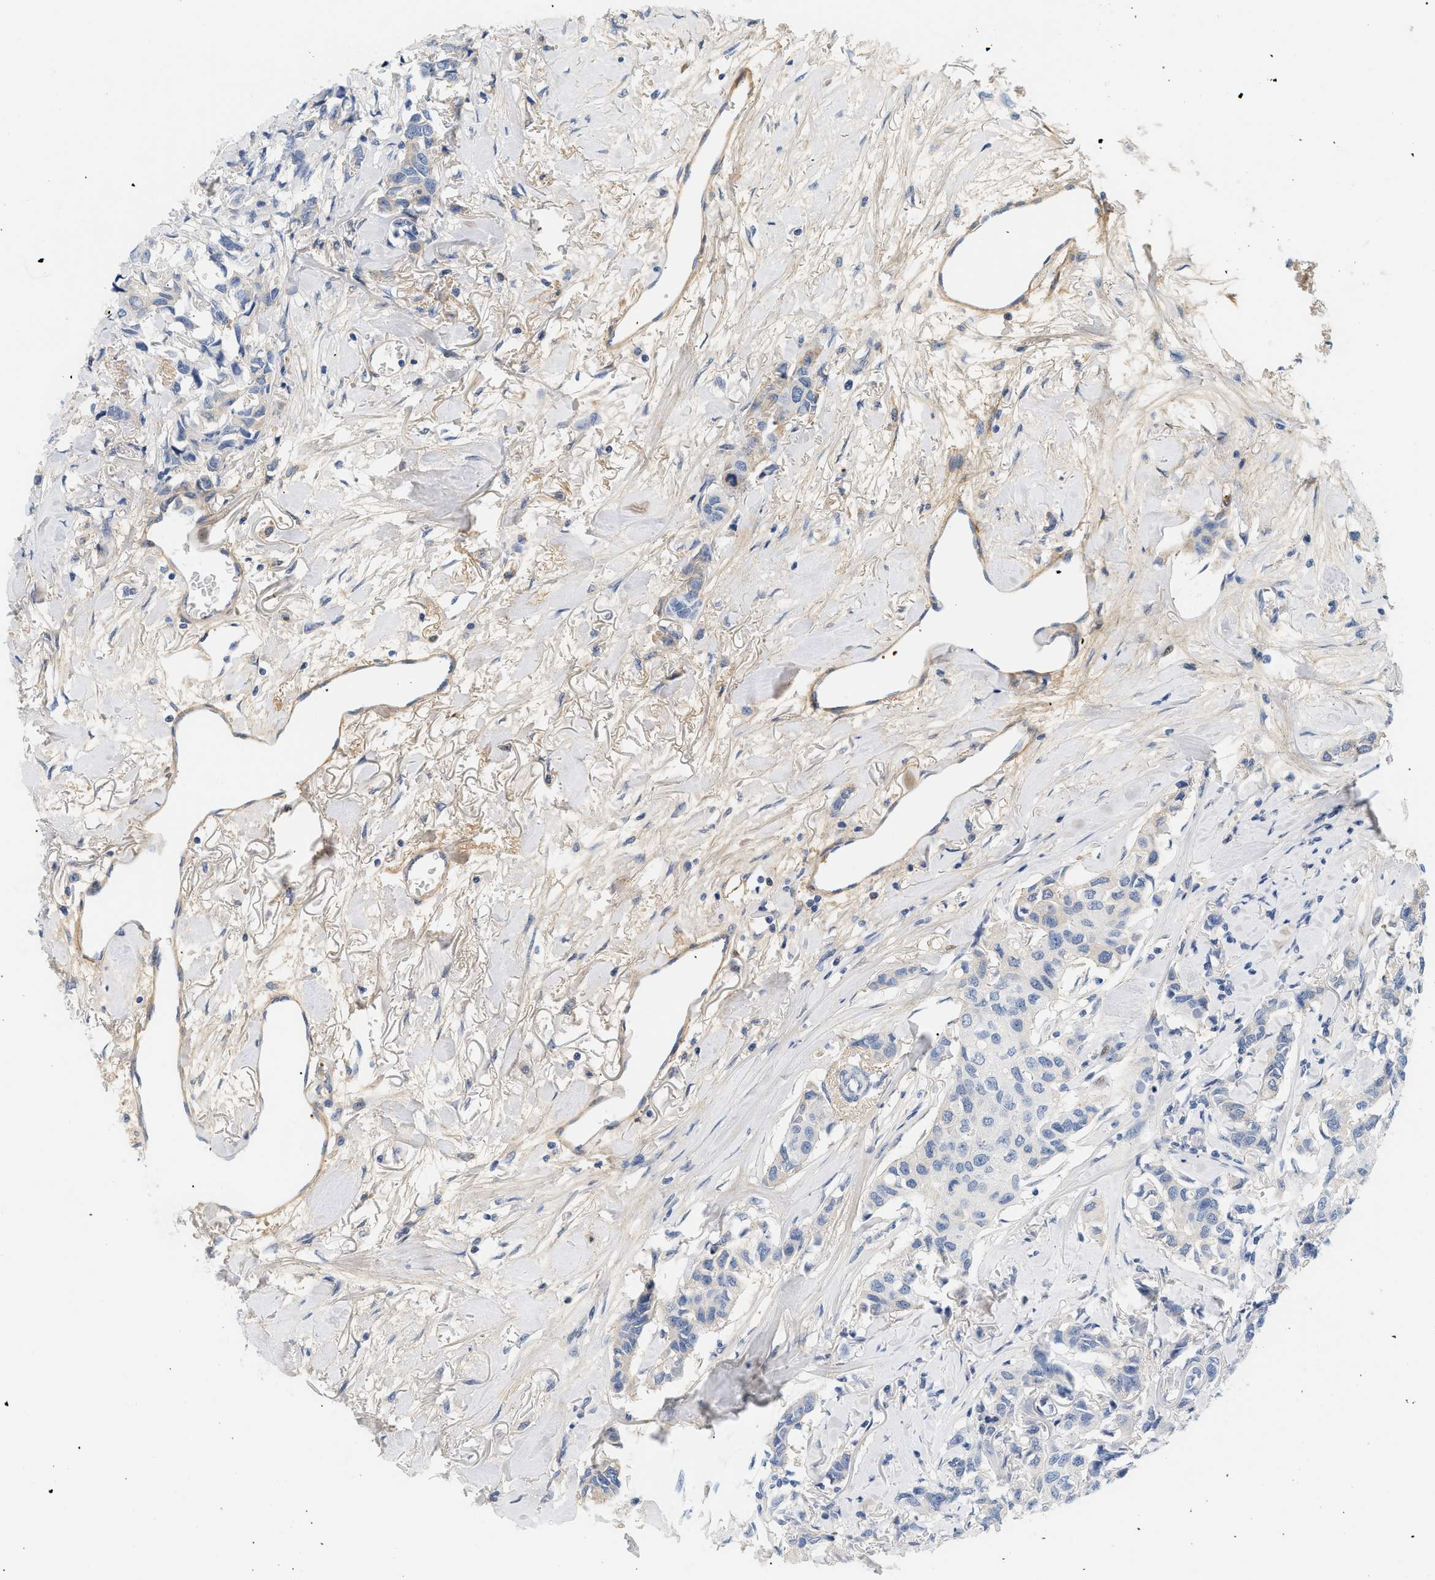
{"staining": {"intensity": "negative", "quantity": "none", "location": "none"}, "tissue": "breast cancer", "cell_type": "Tumor cells", "image_type": "cancer", "snomed": [{"axis": "morphology", "description": "Duct carcinoma"}, {"axis": "topography", "description": "Breast"}], "caption": "Tumor cells show no significant protein positivity in breast cancer.", "gene": "CFH", "patient": {"sex": "female", "age": 80}}